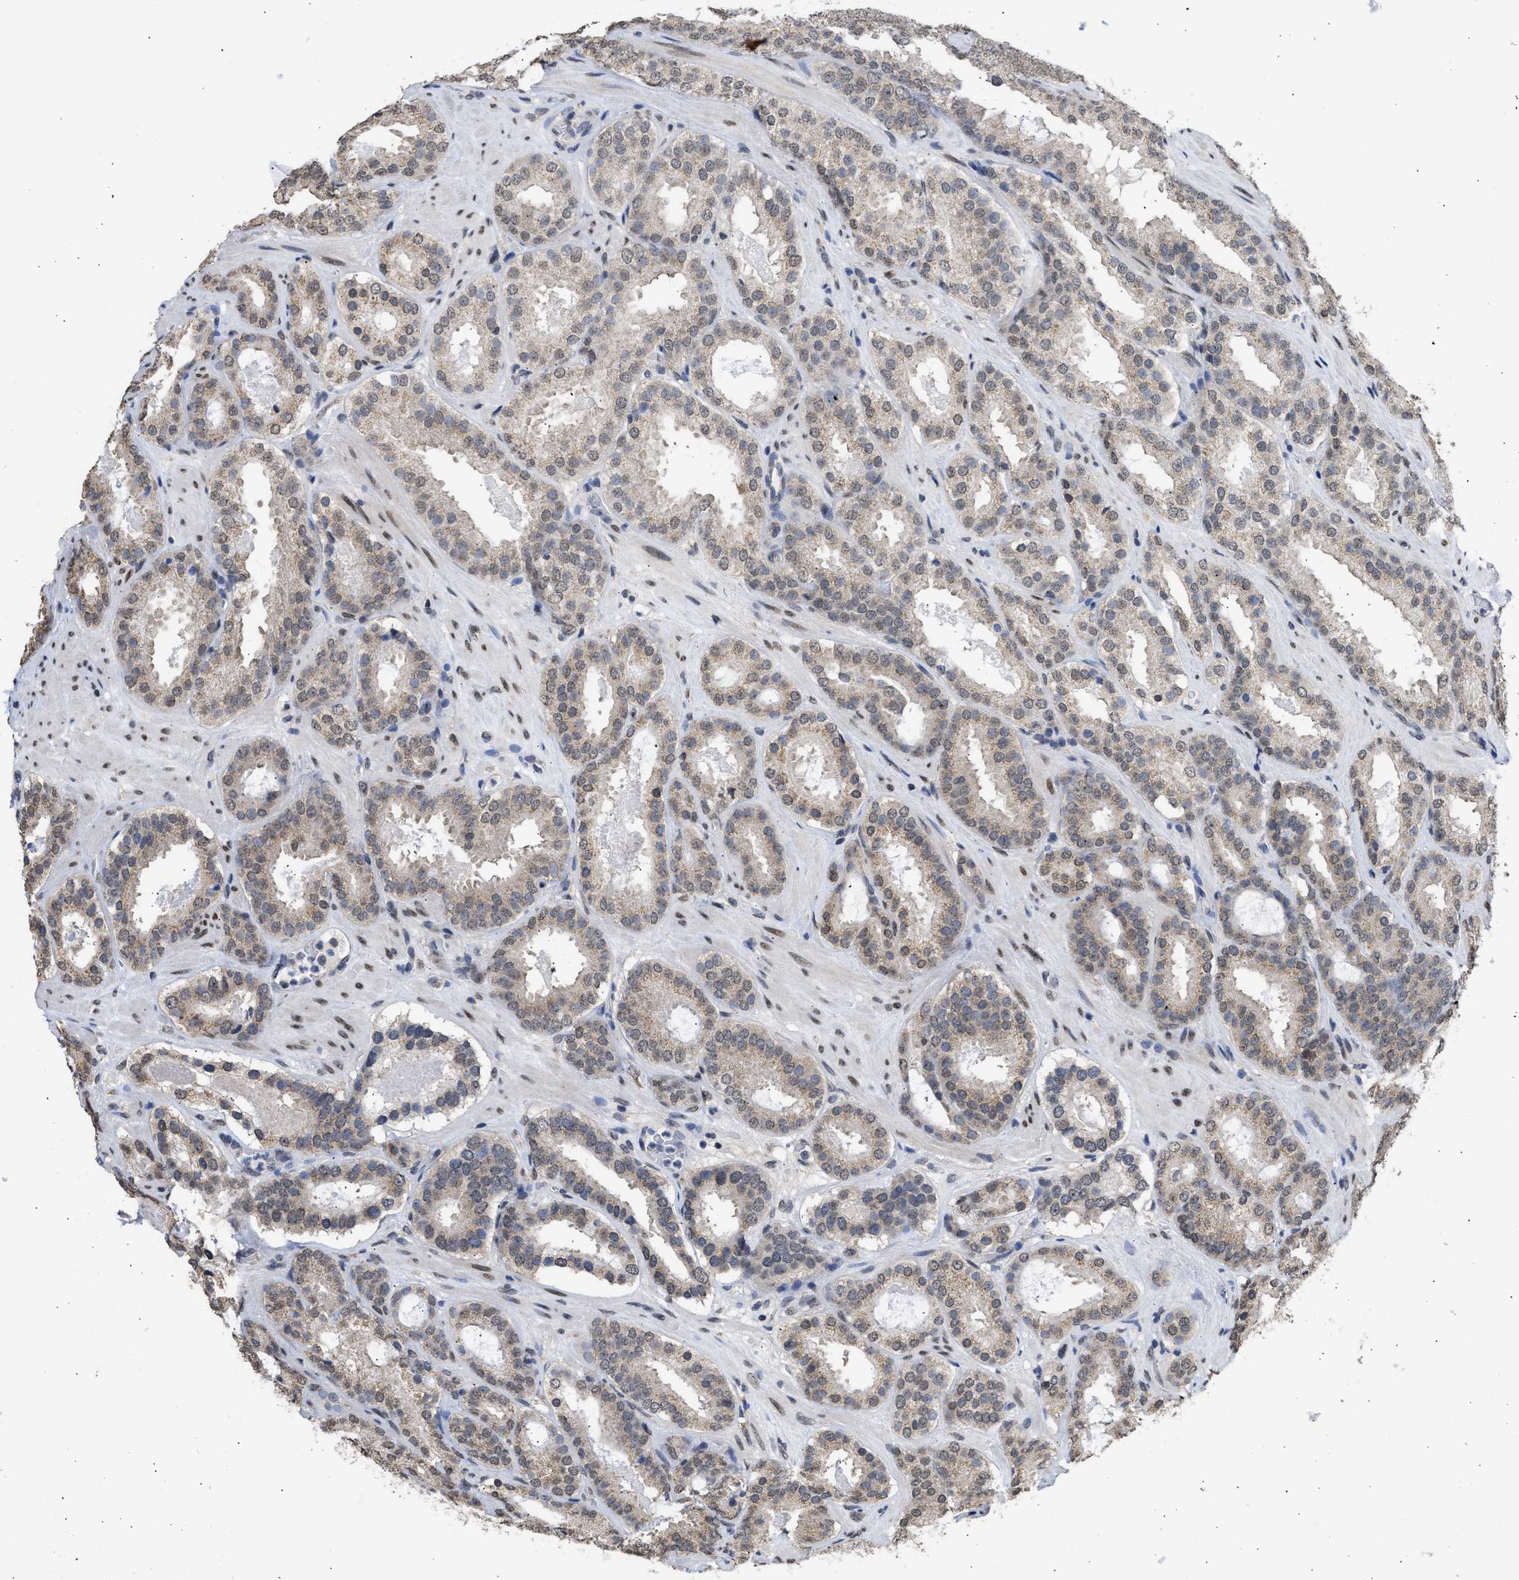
{"staining": {"intensity": "negative", "quantity": "none", "location": "none"}, "tissue": "prostate cancer", "cell_type": "Tumor cells", "image_type": "cancer", "snomed": [{"axis": "morphology", "description": "Adenocarcinoma, Low grade"}, {"axis": "topography", "description": "Prostate"}], "caption": "DAB (3,3'-diaminobenzidine) immunohistochemical staining of human prostate low-grade adenocarcinoma exhibits no significant positivity in tumor cells. The staining is performed using DAB brown chromogen with nuclei counter-stained in using hematoxylin.", "gene": "NUP35", "patient": {"sex": "male", "age": 69}}